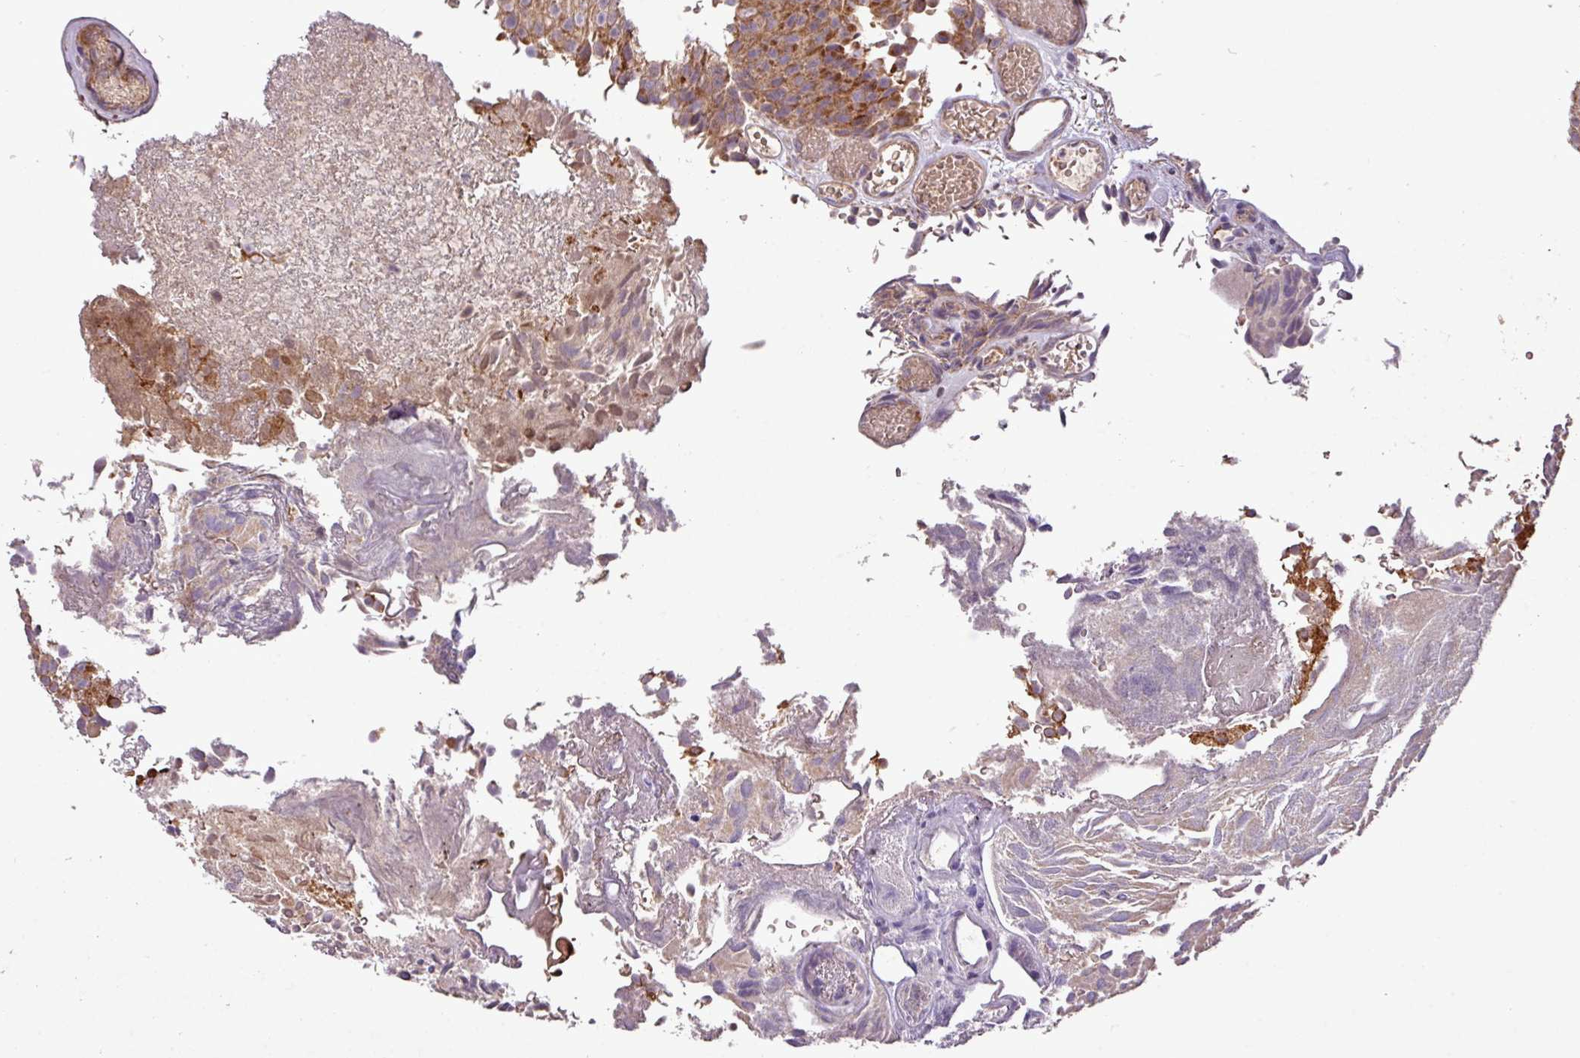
{"staining": {"intensity": "strong", "quantity": ">75%", "location": "cytoplasmic/membranous"}, "tissue": "urothelial cancer", "cell_type": "Tumor cells", "image_type": "cancer", "snomed": [{"axis": "morphology", "description": "Urothelial carcinoma, Low grade"}, {"axis": "topography", "description": "Urinary bladder"}], "caption": "Urothelial cancer was stained to show a protein in brown. There is high levels of strong cytoplasmic/membranous positivity in about >75% of tumor cells. The protein is stained brown, and the nuclei are stained in blue (DAB (3,3'-diaminobenzidine) IHC with brightfield microscopy, high magnification).", "gene": "YPEL3", "patient": {"sex": "male", "age": 78}}